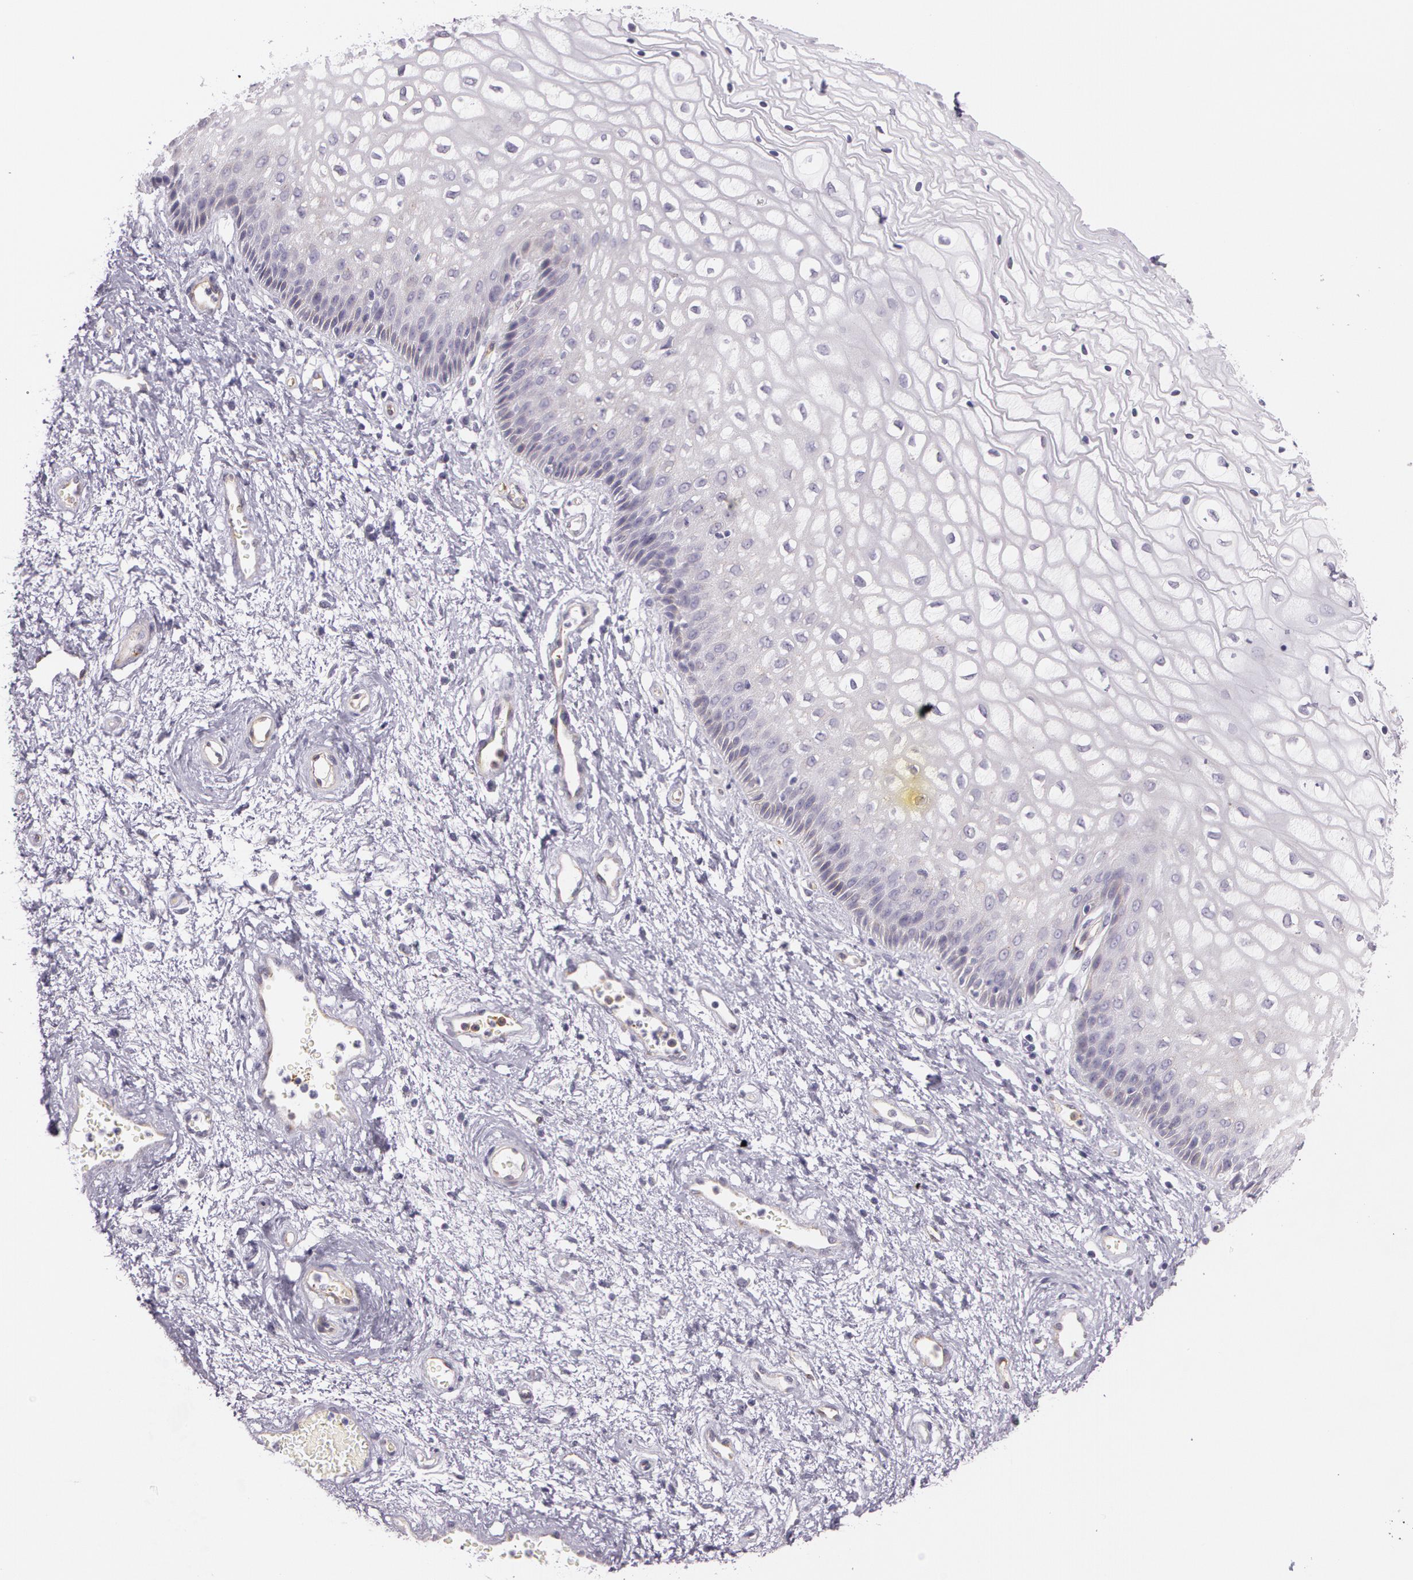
{"staining": {"intensity": "negative", "quantity": "none", "location": "none"}, "tissue": "vagina", "cell_type": "Squamous epithelial cells", "image_type": "normal", "snomed": [{"axis": "morphology", "description": "Normal tissue, NOS"}, {"axis": "topography", "description": "Vagina"}], "caption": "Immunohistochemical staining of unremarkable vagina demonstrates no significant positivity in squamous epithelial cells.", "gene": "APP", "patient": {"sex": "female", "age": 34}}